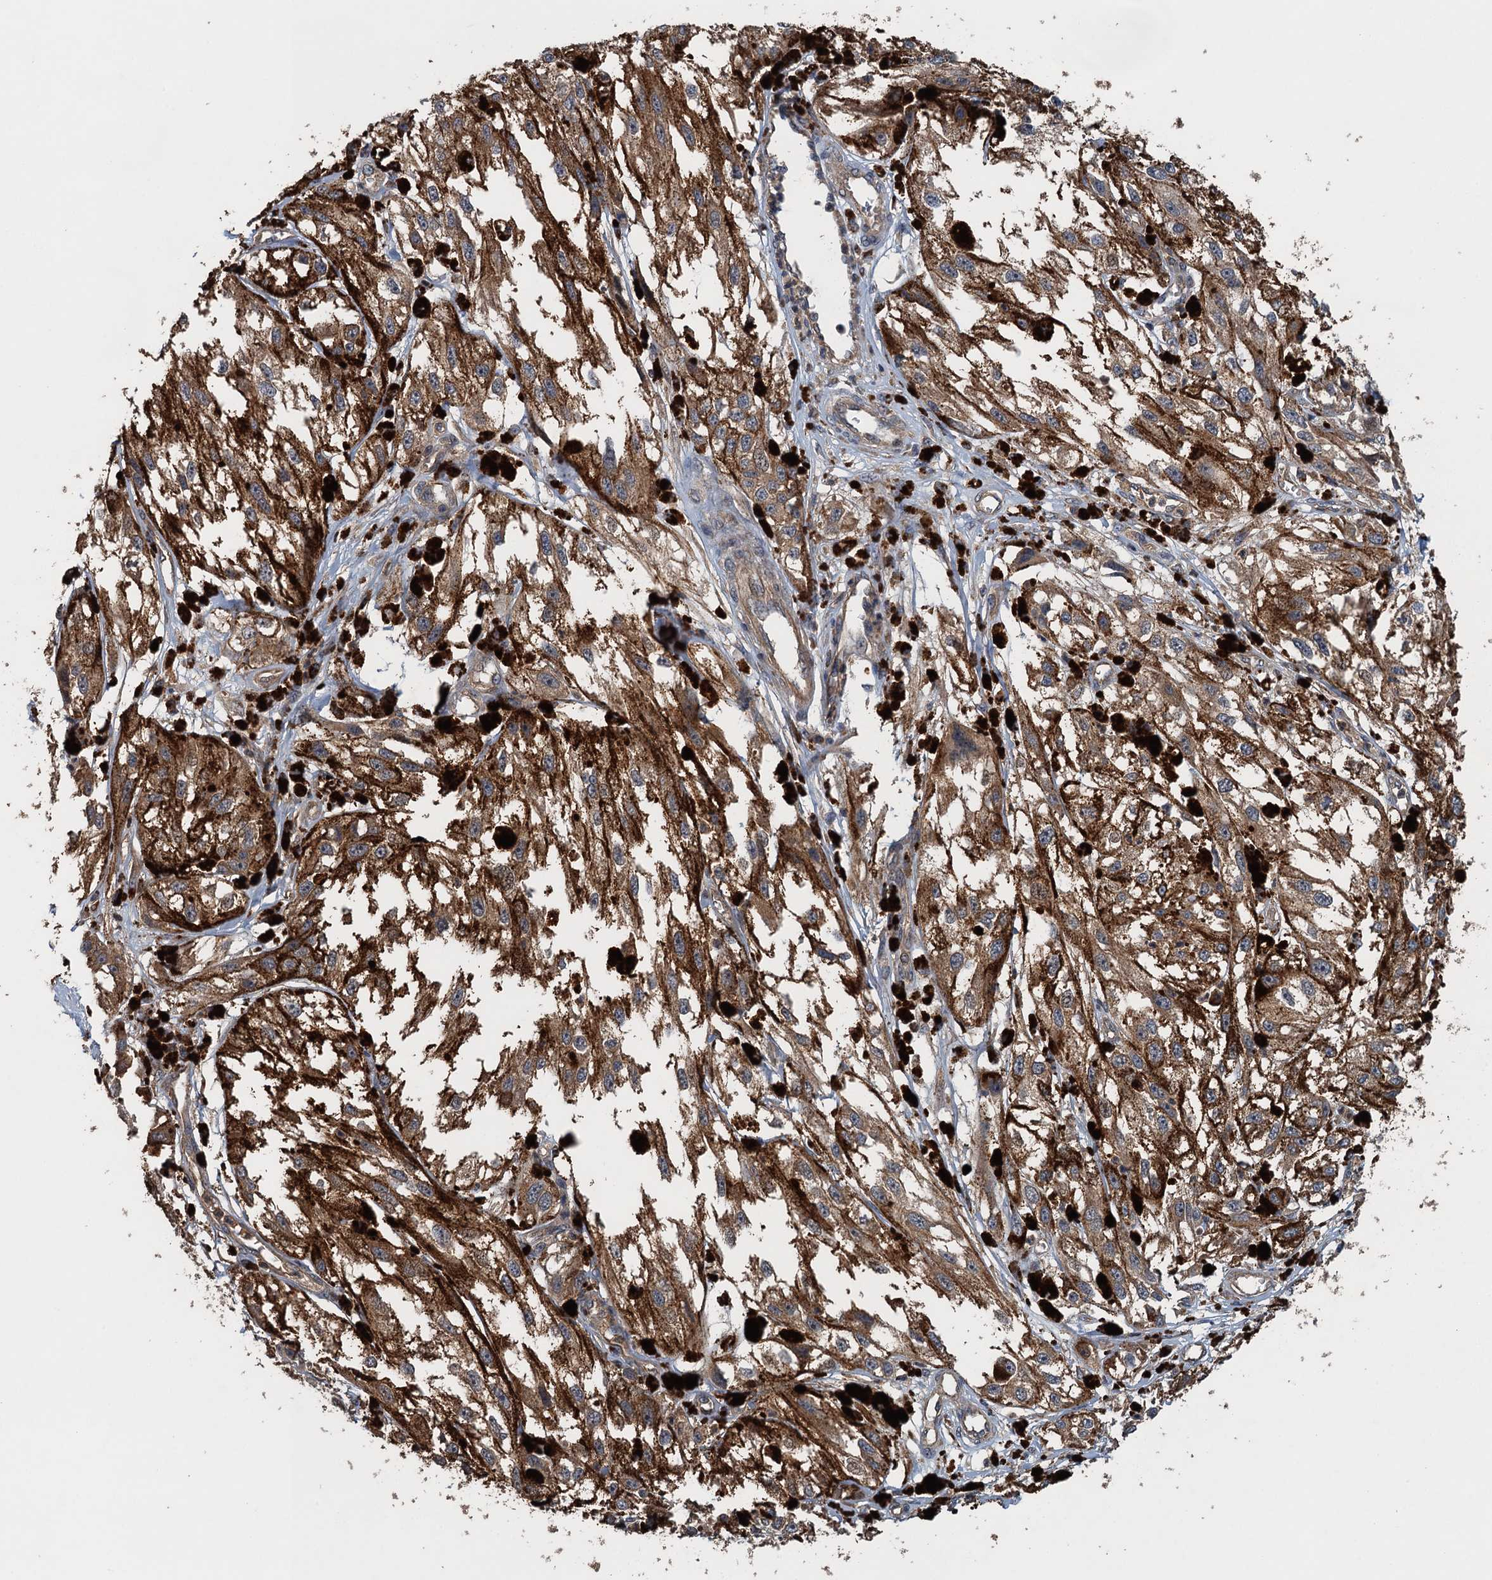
{"staining": {"intensity": "moderate", "quantity": ">75%", "location": "cytoplasmic/membranous"}, "tissue": "melanoma", "cell_type": "Tumor cells", "image_type": "cancer", "snomed": [{"axis": "morphology", "description": "Malignant melanoma, NOS"}, {"axis": "topography", "description": "Skin"}], "caption": "Malignant melanoma stained for a protein displays moderate cytoplasmic/membranous positivity in tumor cells.", "gene": "BORCS5", "patient": {"sex": "male", "age": 88}}